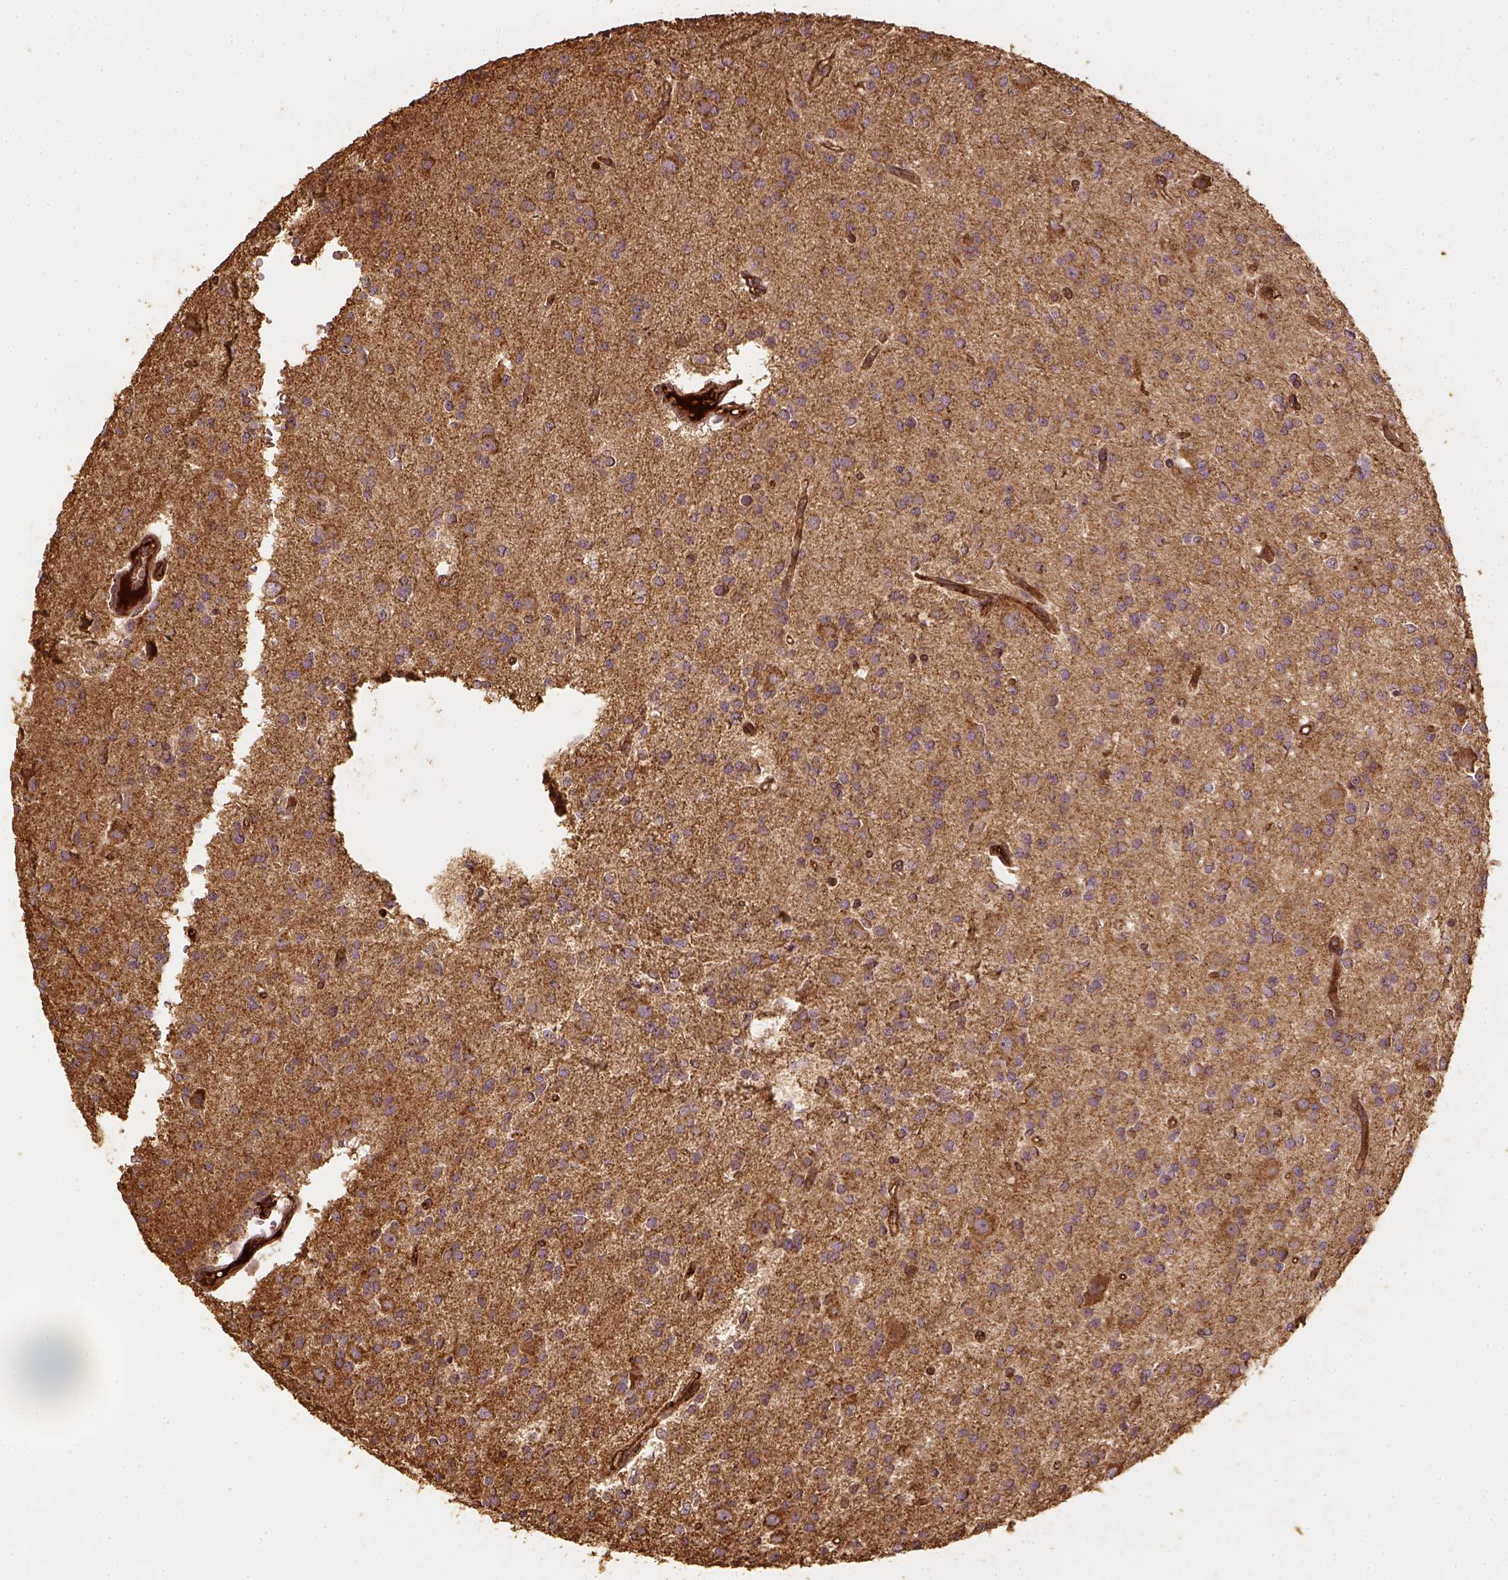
{"staining": {"intensity": "moderate", "quantity": ">75%", "location": "cytoplasmic/membranous"}, "tissue": "glioma", "cell_type": "Tumor cells", "image_type": "cancer", "snomed": [{"axis": "morphology", "description": "Glioma, malignant, Low grade"}, {"axis": "topography", "description": "Brain"}], "caption": "Approximately >75% of tumor cells in human low-grade glioma (malignant) exhibit moderate cytoplasmic/membranous protein expression as visualized by brown immunohistochemical staining.", "gene": "VEGFA", "patient": {"sex": "male", "age": 27}}